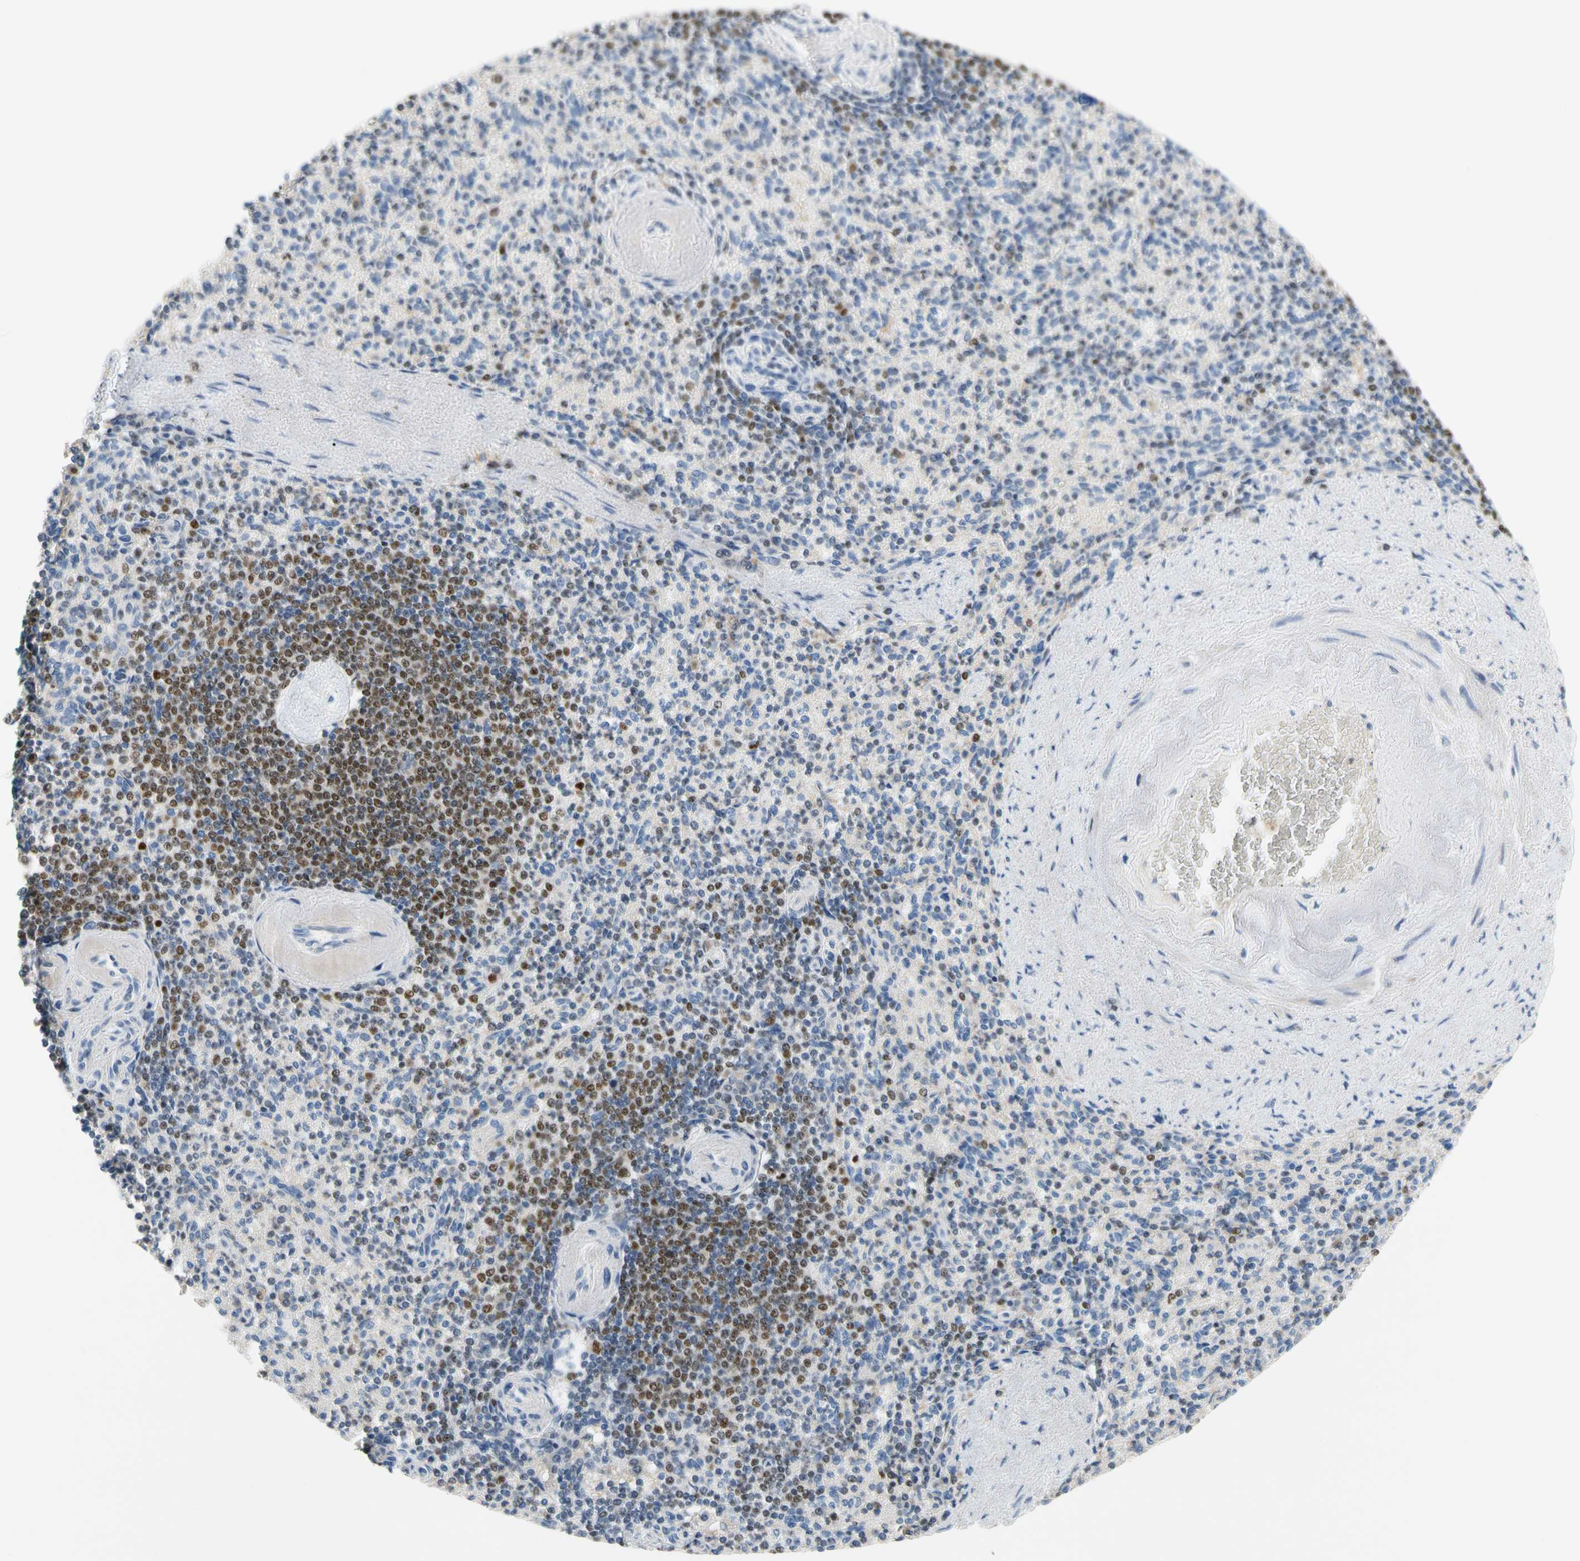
{"staining": {"intensity": "moderate", "quantity": "<25%", "location": "nuclear"}, "tissue": "spleen", "cell_type": "Cells in red pulp", "image_type": "normal", "snomed": [{"axis": "morphology", "description": "Normal tissue, NOS"}, {"axis": "topography", "description": "Spleen"}], "caption": "Cells in red pulp exhibit low levels of moderate nuclear staining in about <25% of cells in benign spleen. The protein is shown in brown color, while the nuclei are stained blue.", "gene": "SP140", "patient": {"sex": "female", "age": 74}}